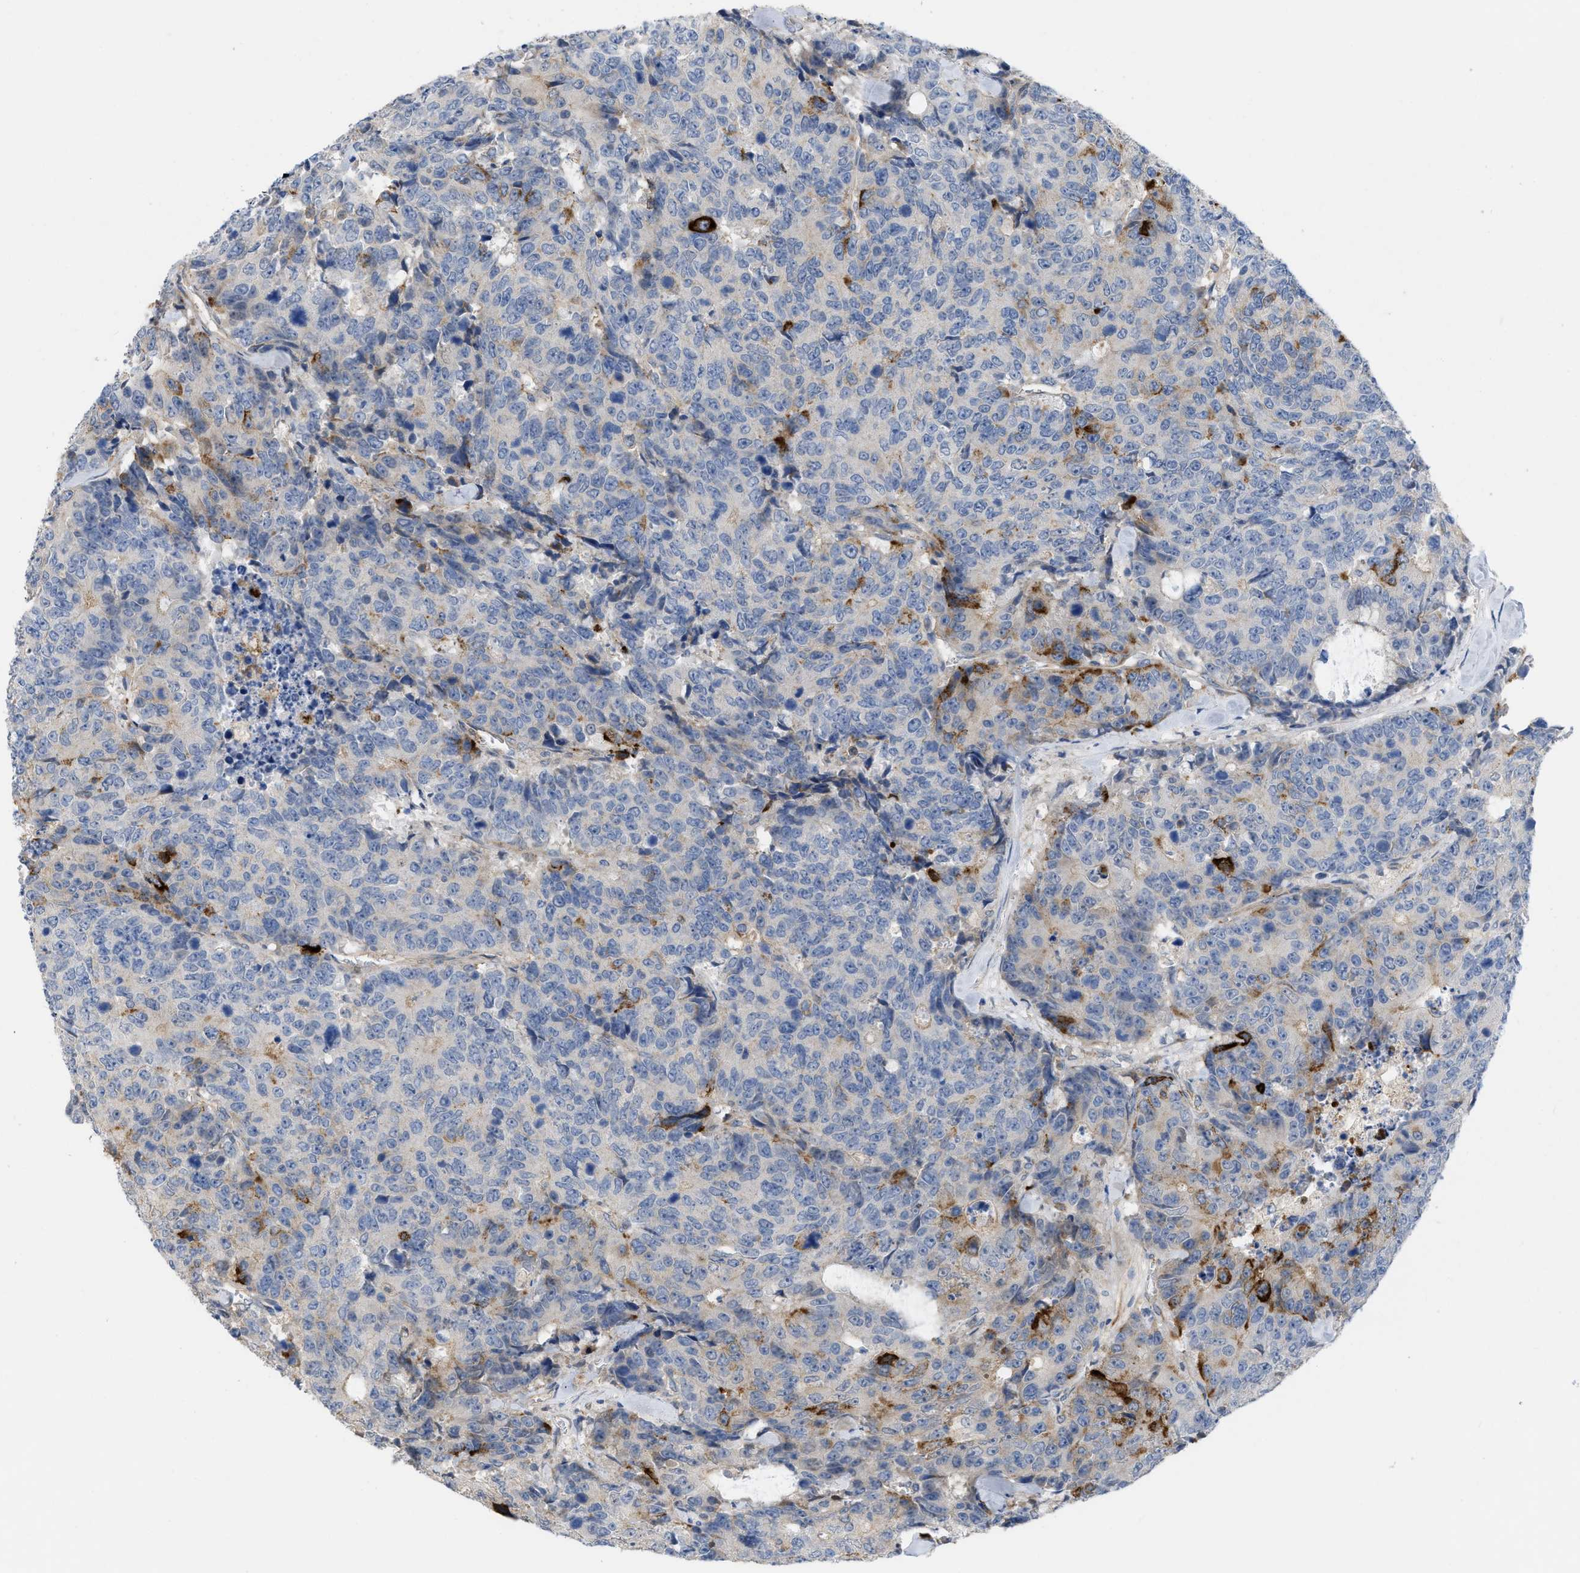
{"staining": {"intensity": "moderate", "quantity": "<25%", "location": "cytoplasmic/membranous"}, "tissue": "colorectal cancer", "cell_type": "Tumor cells", "image_type": "cancer", "snomed": [{"axis": "morphology", "description": "Adenocarcinoma, NOS"}, {"axis": "topography", "description": "Colon"}], "caption": "Immunohistochemistry (DAB) staining of human colorectal cancer (adenocarcinoma) reveals moderate cytoplasmic/membranous protein positivity in about <25% of tumor cells. (brown staining indicates protein expression, while blue staining denotes nuclei).", "gene": "TMEM131", "patient": {"sex": "female", "age": 86}}